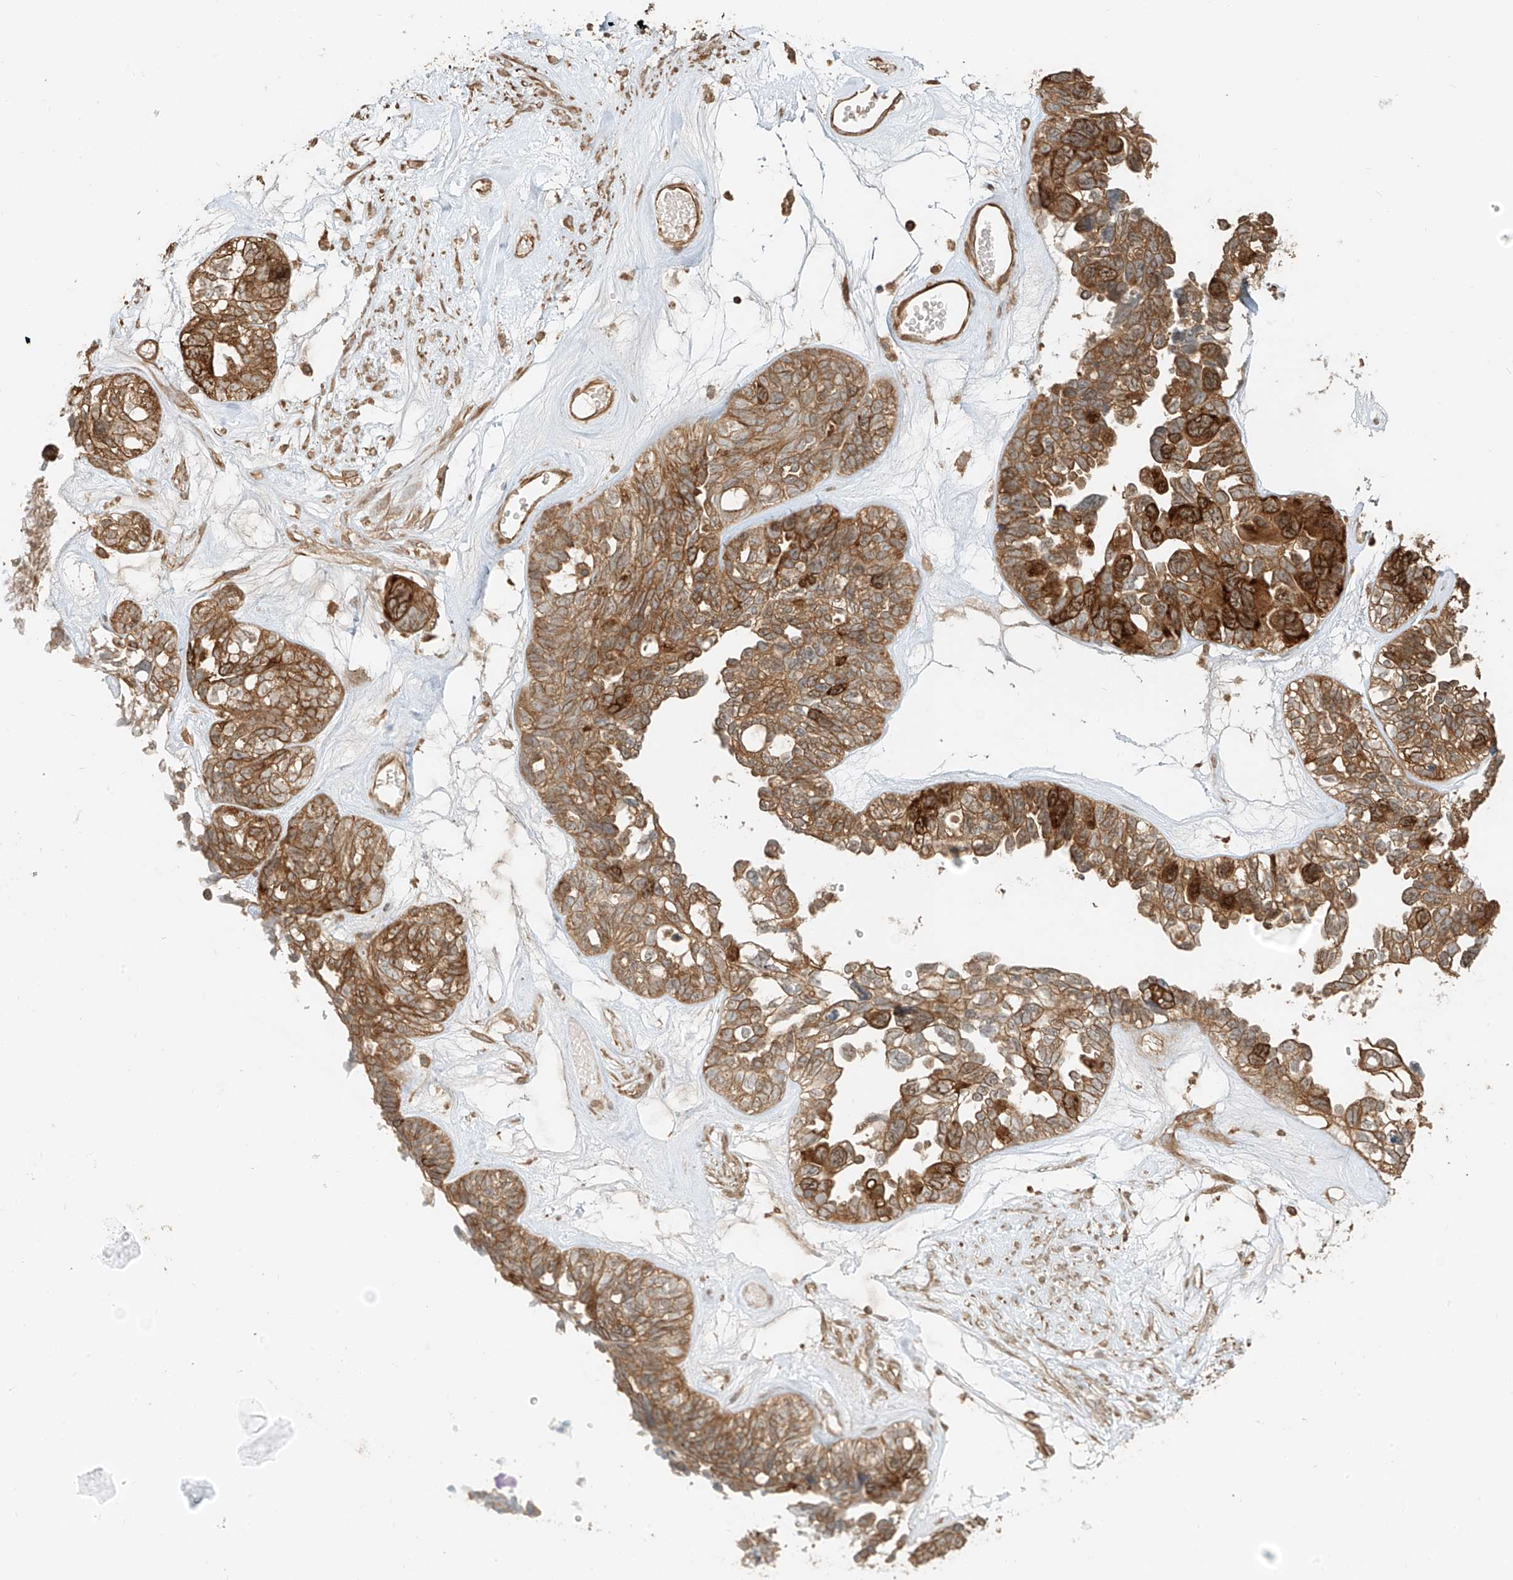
{"staining": {"intensity": "moderate", "quantity": ">75%", "location": "cytoplasmic/membranous"}, "tissue": "ovarian cancer", "cell_type": "Tumor cells", "image_type": "cancer", "snomed": [{"axis": "morphology", "description": "Cystadenocarcinoma, serous, NOS"}, {"axis": "topography", "description": "Ovary"}], "caption": "Immunohistochemistry histopathology image of neoplastic tissue: ovarian cancer (serous cystadenocarcinoma) stained using immunohistochemistry reveals medium levels of moderate protein expression localized specifically in the cytoplasmic/membranous of tumor cells, appearing as a cytoplasmic/membranous brown color.", "gene": "ANKZF1", "patient": {"sex": "female", "age": 79}}